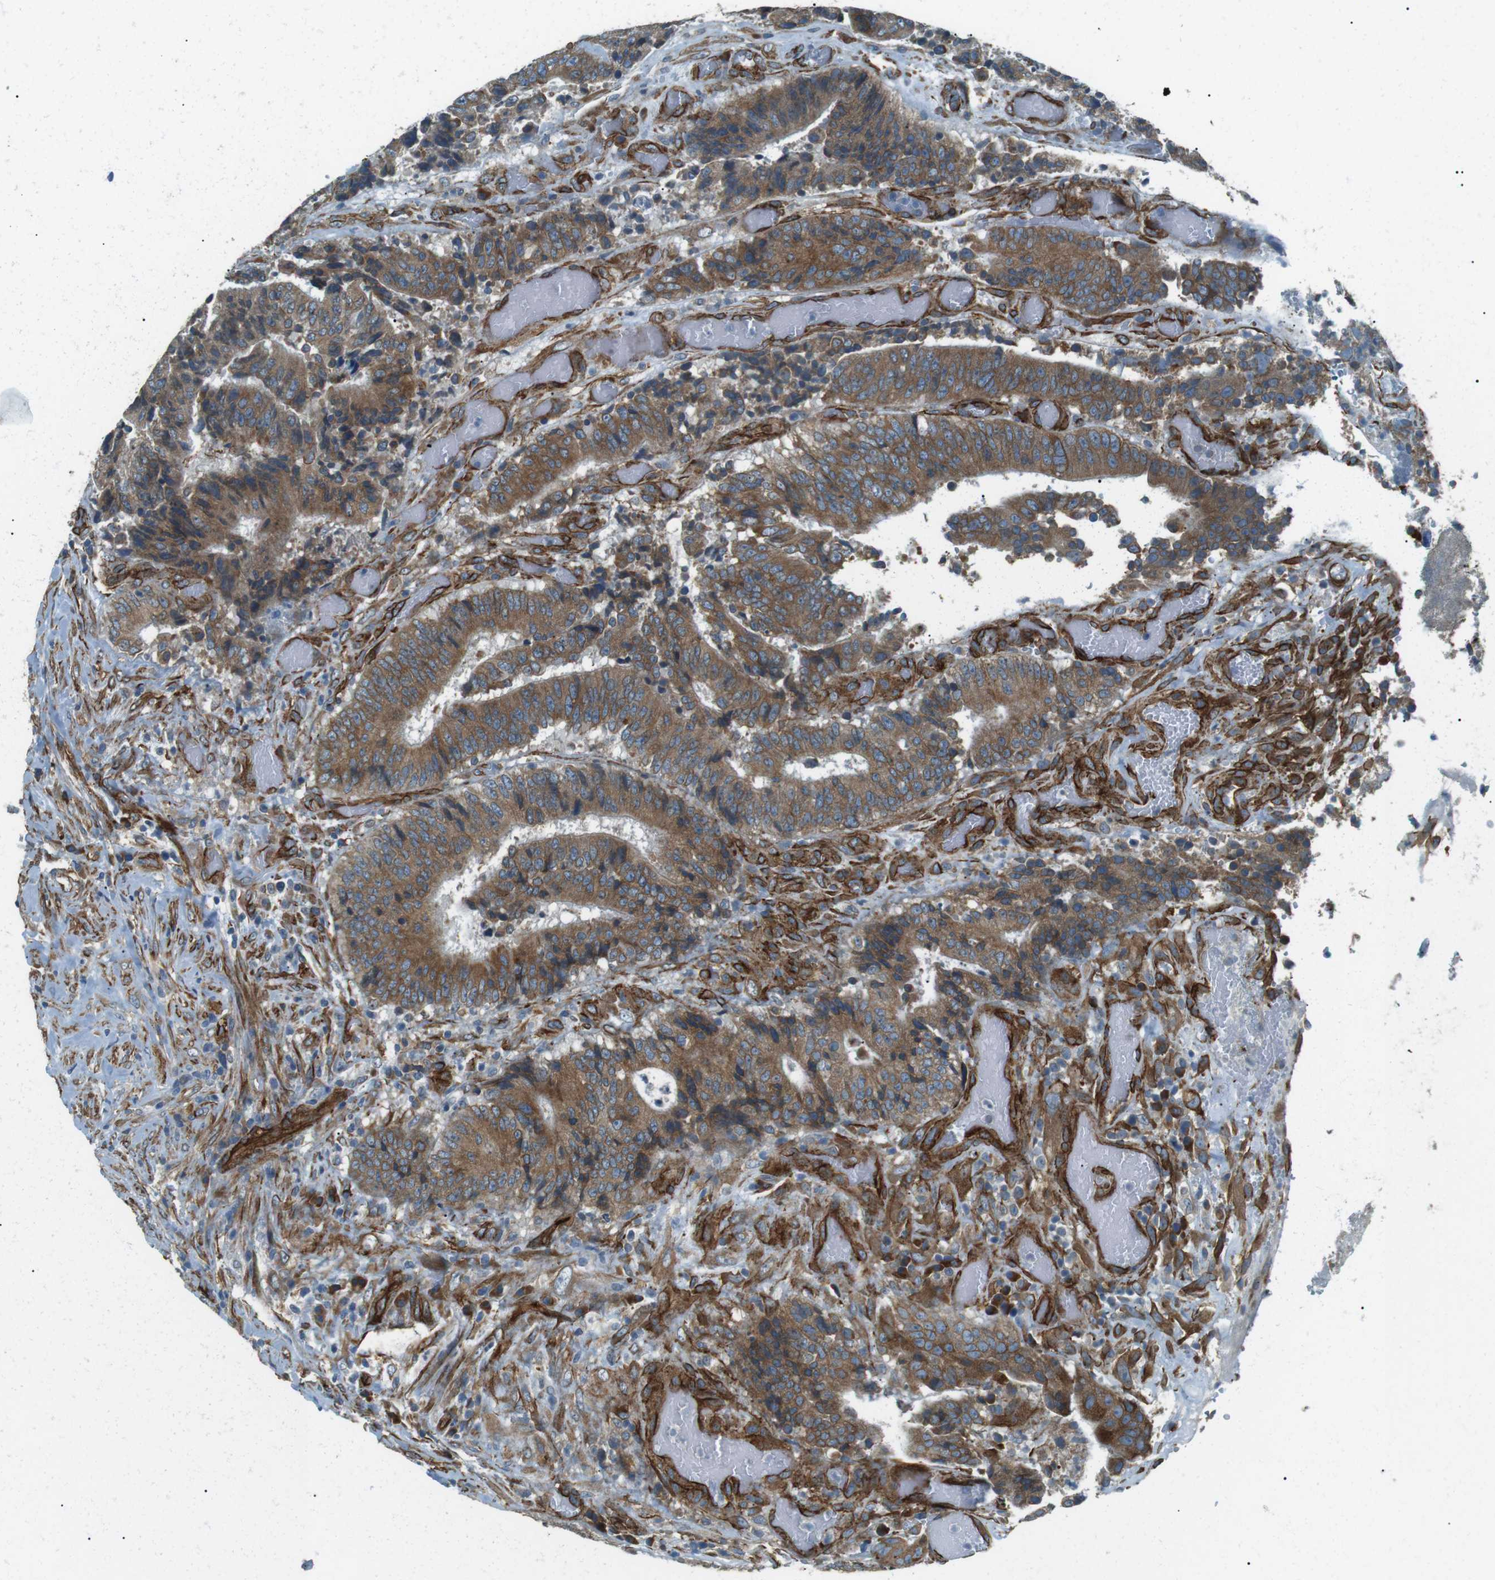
{"staining": {"intensity": "moderate", "quantity": ">75%", "location": "cytoplasmic/membranous"}, "tissue": "colorectal cancer", "cell_type": "Tumor cells", "image_type": "cancer", "snomed": [{"axis": "morphology", "description": "Adenocarcinoma, NOS"}, {"axis": "topography", "description": "Rectum"}], "caption": "Adenocarcinoma (colorectal) tissue shows moderate cytoplasmic/membranous positivity in approximately >75% of tumor cells (DAB (3,3'-diaminobenzidine) = brown stain, brightfield microscopy at high magnification).", "gene": "ODR4", "patient": {"sex": "male", "age": 72}}